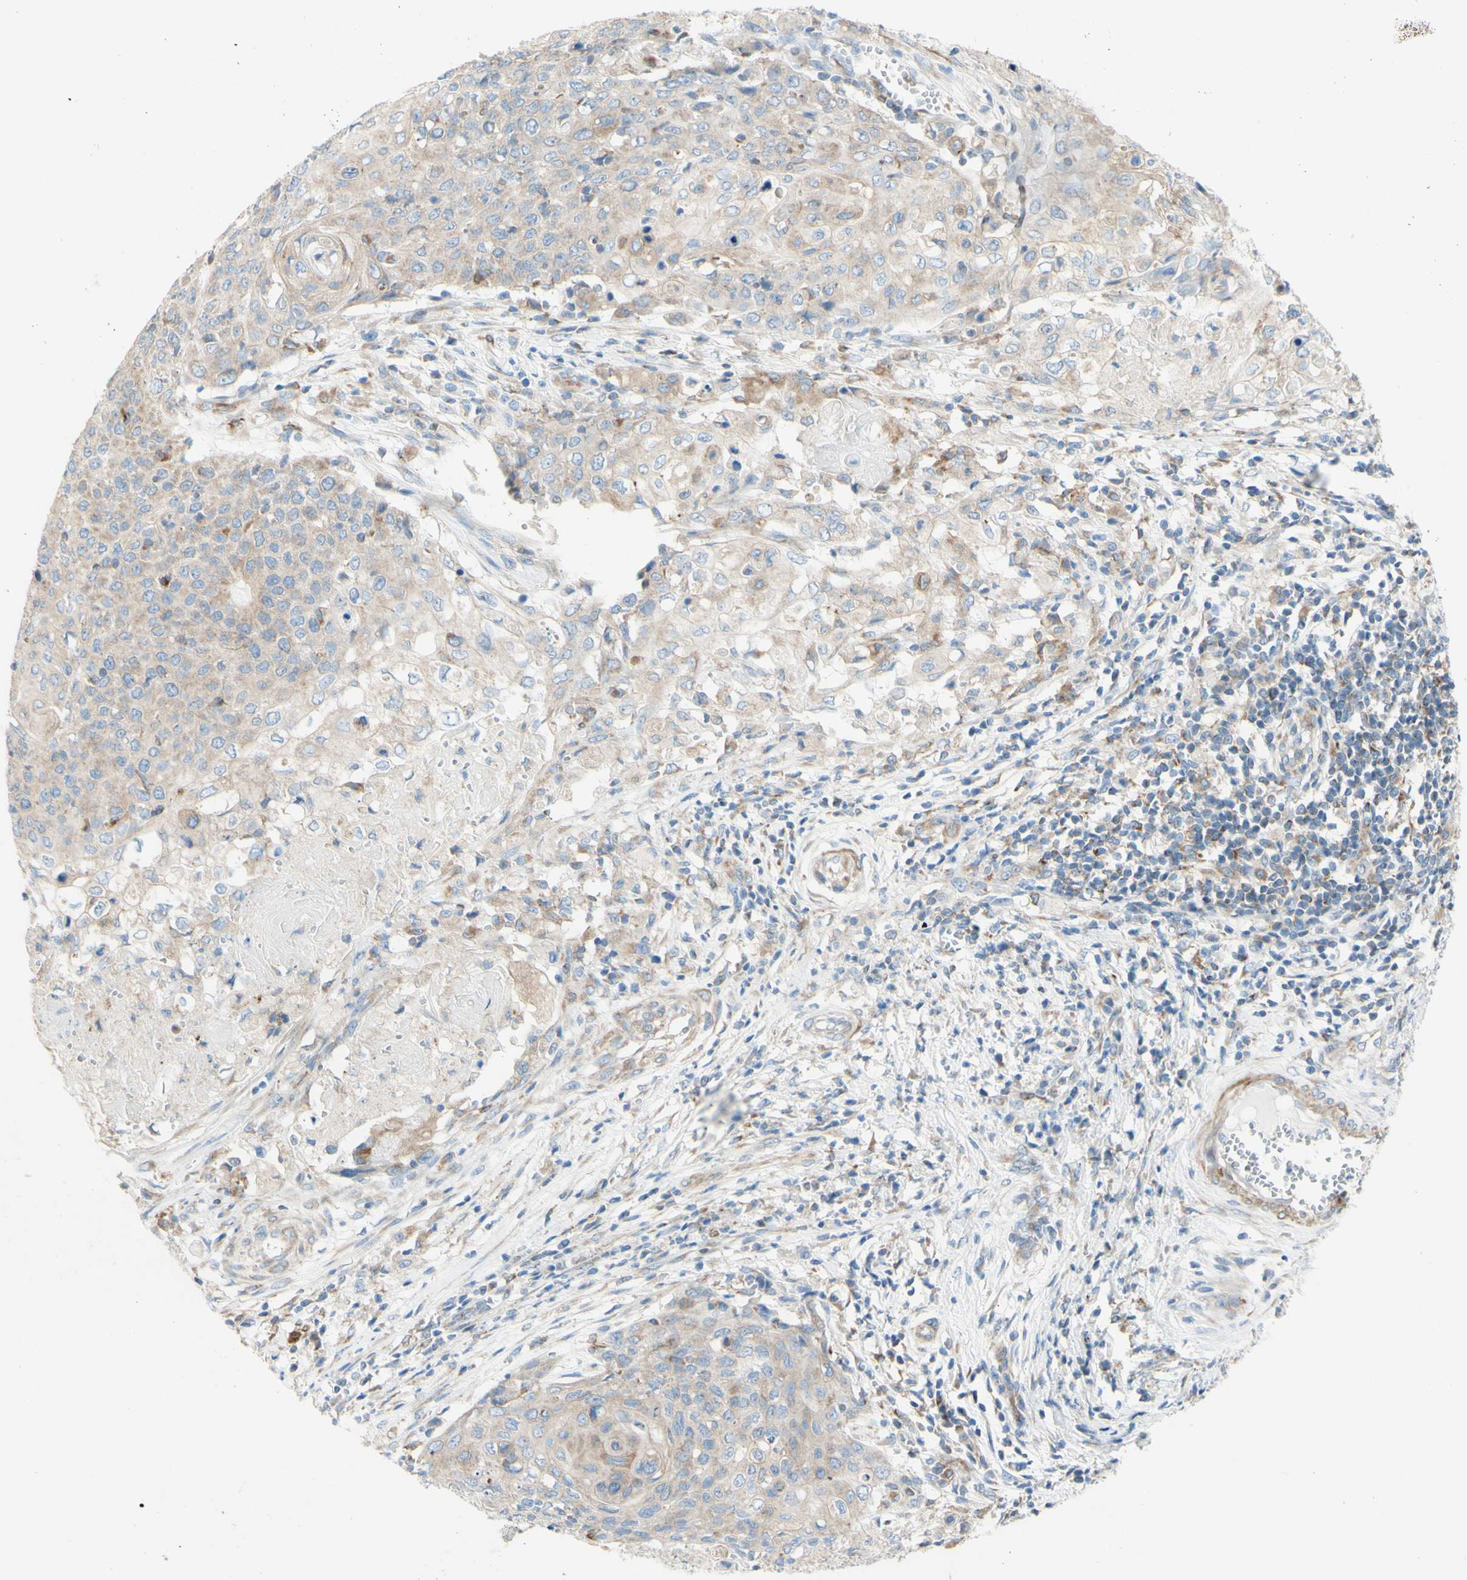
{"staining": {"intensity": "weak", "quantity": "<25%", "location": "cytoplasmic/membranous"}, "tissue": "cervical cancer", "cell_type": "Tumor cells", "image_type": "cancer", "snomed": [{"axis": "morphology", "description": "Squamous cell carcinoma, NOS"}, {"axis": "topography", "description": "Cervix"}], "caption": "A histopathology image of human cervical cancer is negative for staining in tumor cells.", "gene": "RETREG2", "patient": {"sex": "female", "age": 39}}